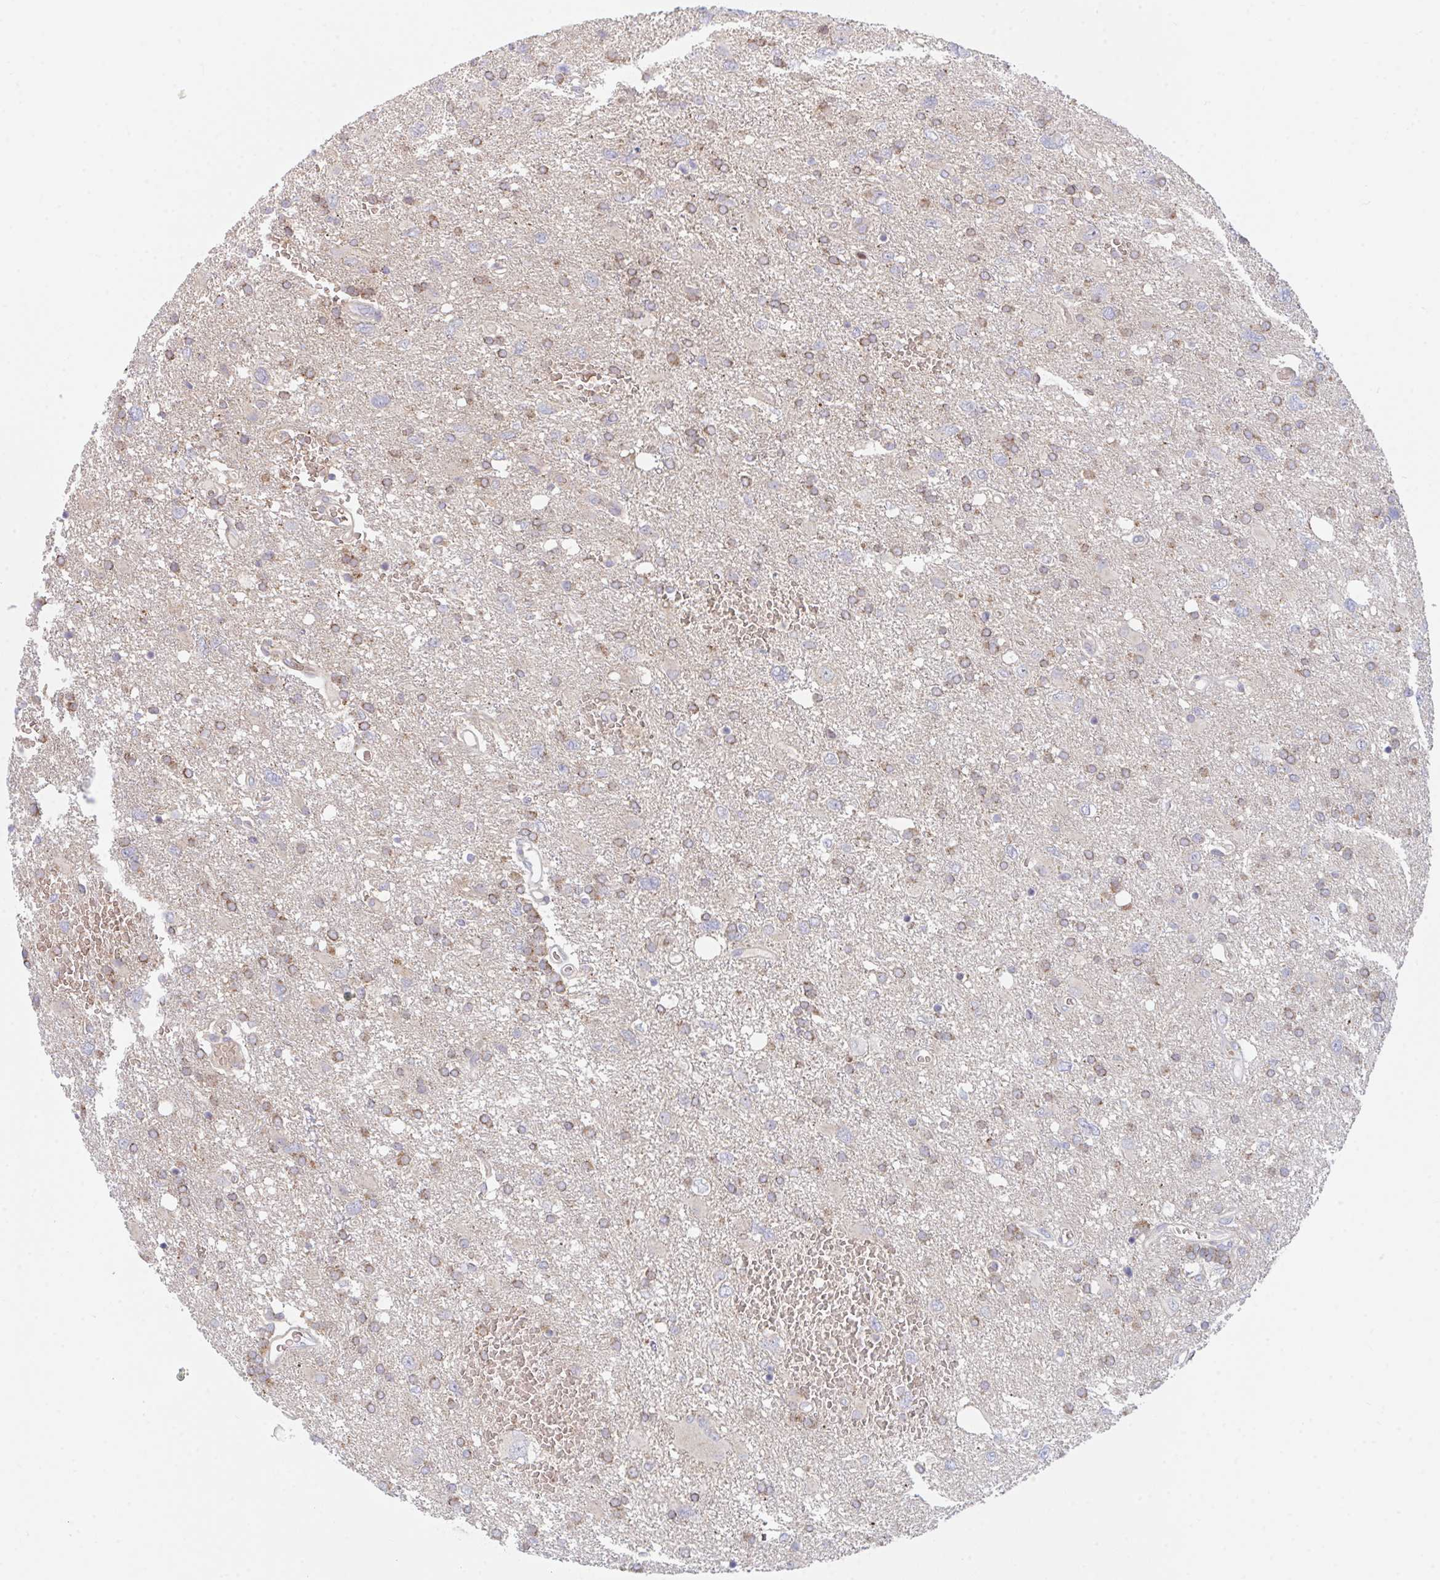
{"staining": {"intensity": "moderate", "quantity": "25%-75%", "location": "cytoplasmic/membranous"}, "tissue": "glioma", "cell_type": "Tumor cells", "image_type": "cancer", "snomed": [{"axis": "morphology", "description": "Glioma, malignant, High grade"}, {"axis": "topography", "description": "Brain"}], "caption": "Tumor cells reveal moderate cytoplasmic/membranous positivity in approximately 25%-75% of cells in glioma.", "gene": "TNFSF4", "patient": {"sex": "male", "age": 61}}